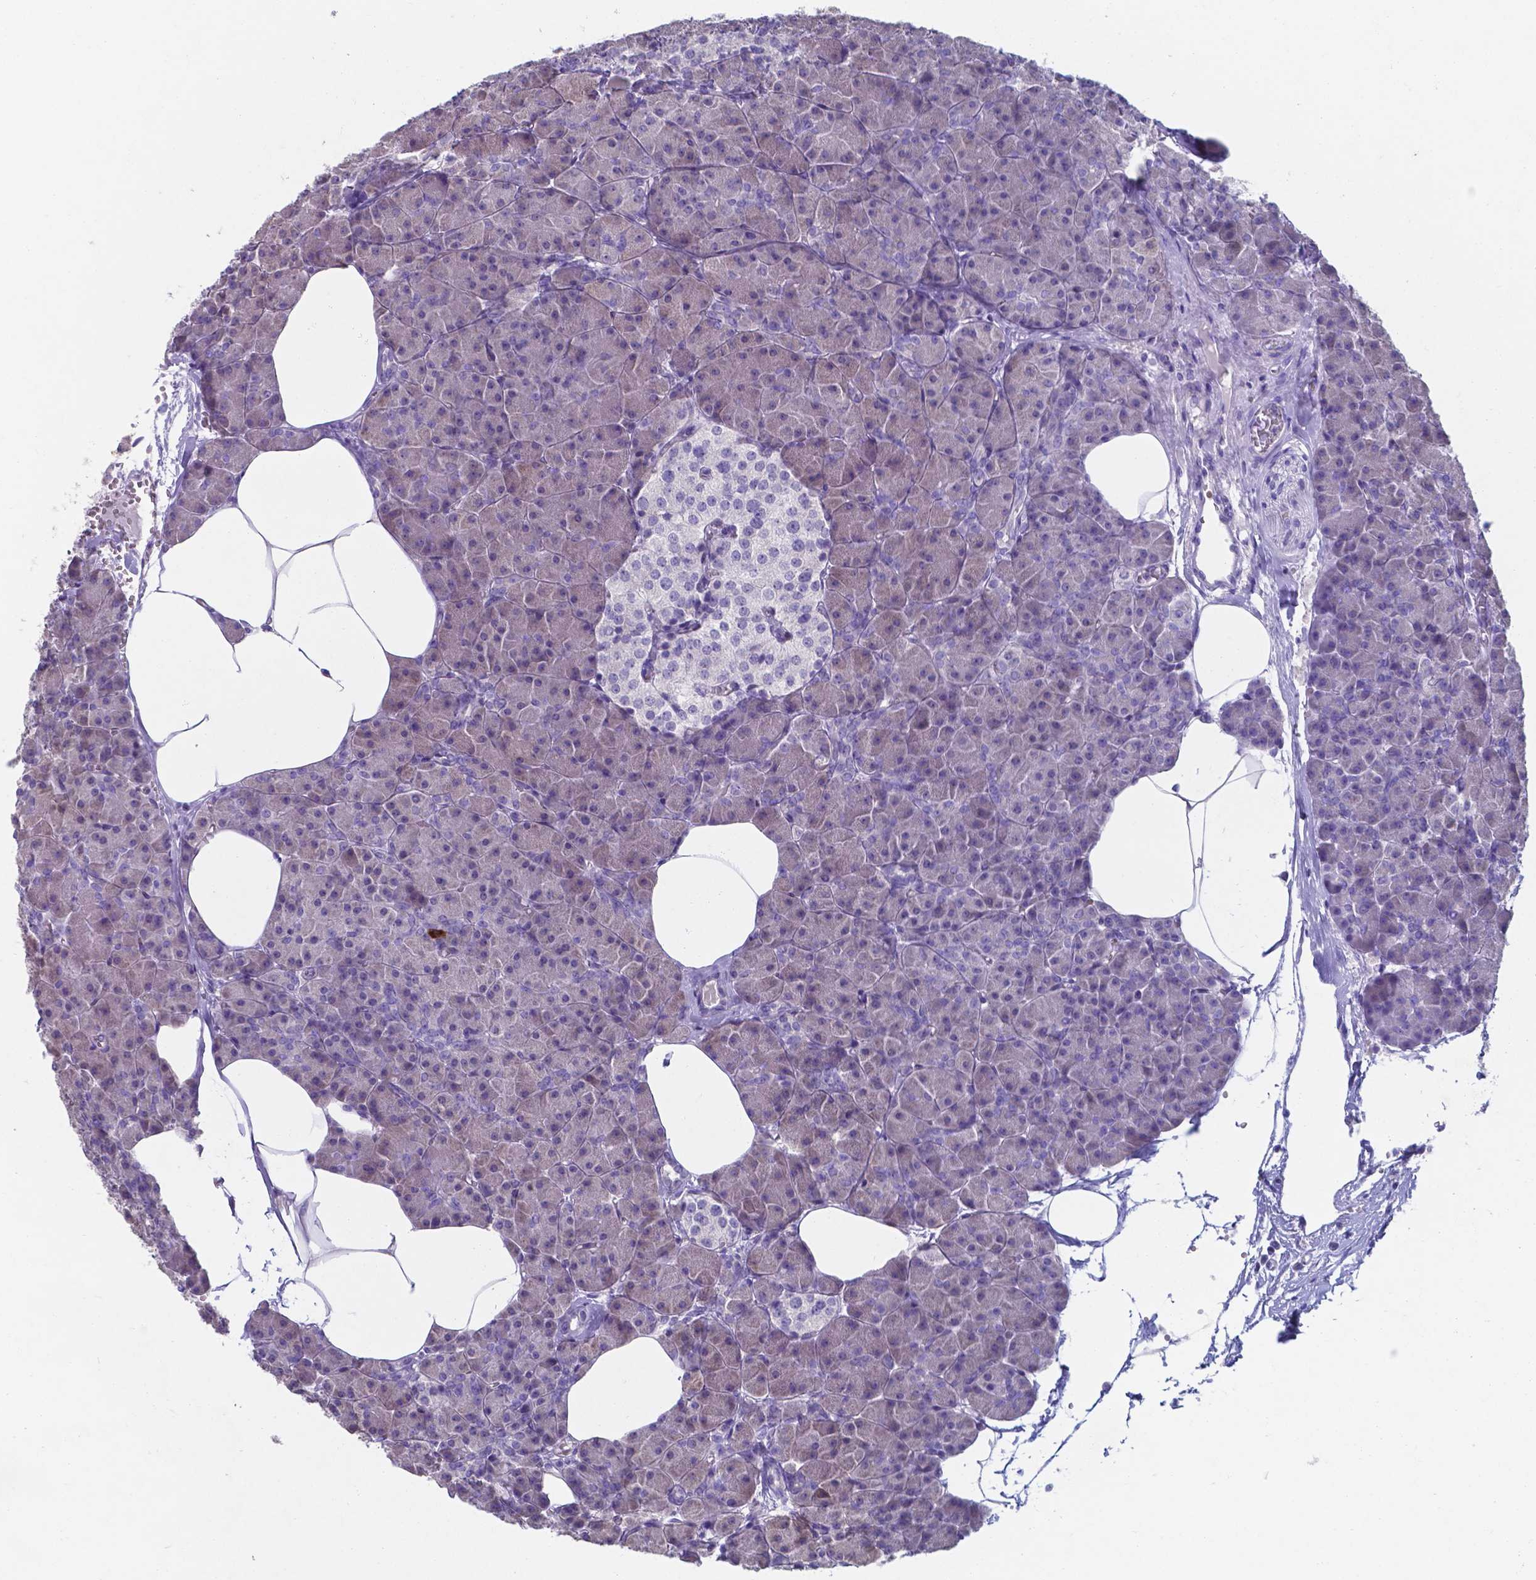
{"staining": {"intensity": "negative", "quantity": "none", "location": "none"}, "tissue": "pancreas", "cell_type": "Exocrine glandular cells", "image_type": "normal", "snomed": [{"axis": "morphology", "description": "Normal tissue, NOS"}, {"axis": "topography", "description": "Pancreas"}], "caption": "A high-resolution micrograph shows immunohistochemistry (IHC) staining of normal pancreas, which reveals no significant staining in exocrine glandular cells.", "gene": "UBE2J1", "patient": {"sex": "female", "age": 45}}